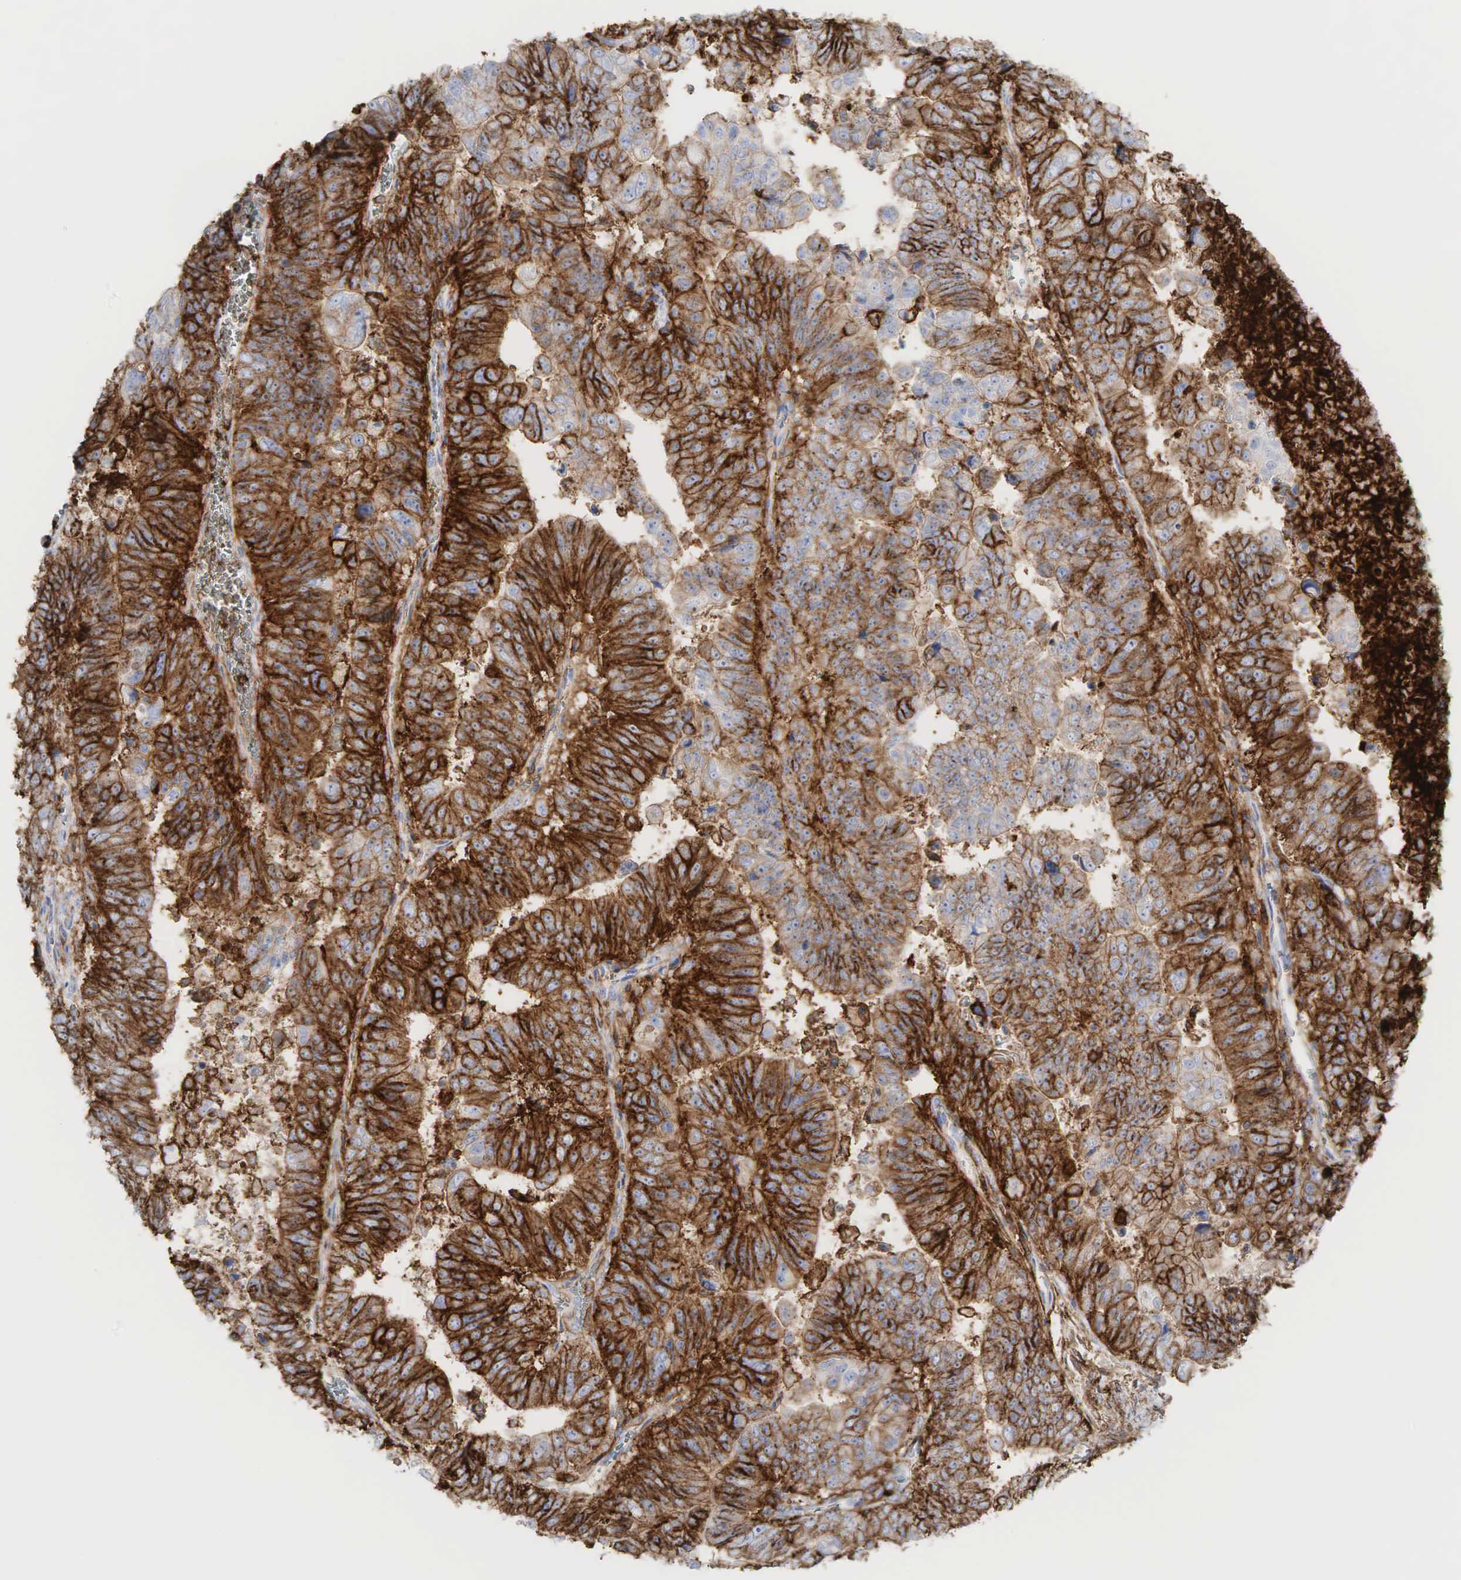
{"staining": {"intensity": "strong", "quantity": "25%-75%", "location": "cytoplasmic/membranous"}, "tissue": "stomach cancer", "cell_type": "Tumor cells", "image_type": "cancer", "snomed": [{"axis": "morphology", "description": "Adenocarcinoma, NOS"}, {"axis": "topography", "description": "Stomach, upper"}], "caption": "Protein staining displays strong cytoplasmic/membranous expression in approximately 25%-75% of tumor cells in stomach cancer. The staining was performed using DAB, with brown indicating positive protein expression. Nuclei are stained blue with hematoxylin.", "gene": "CD44", "patient": {"sex": "female", "age": 50}}